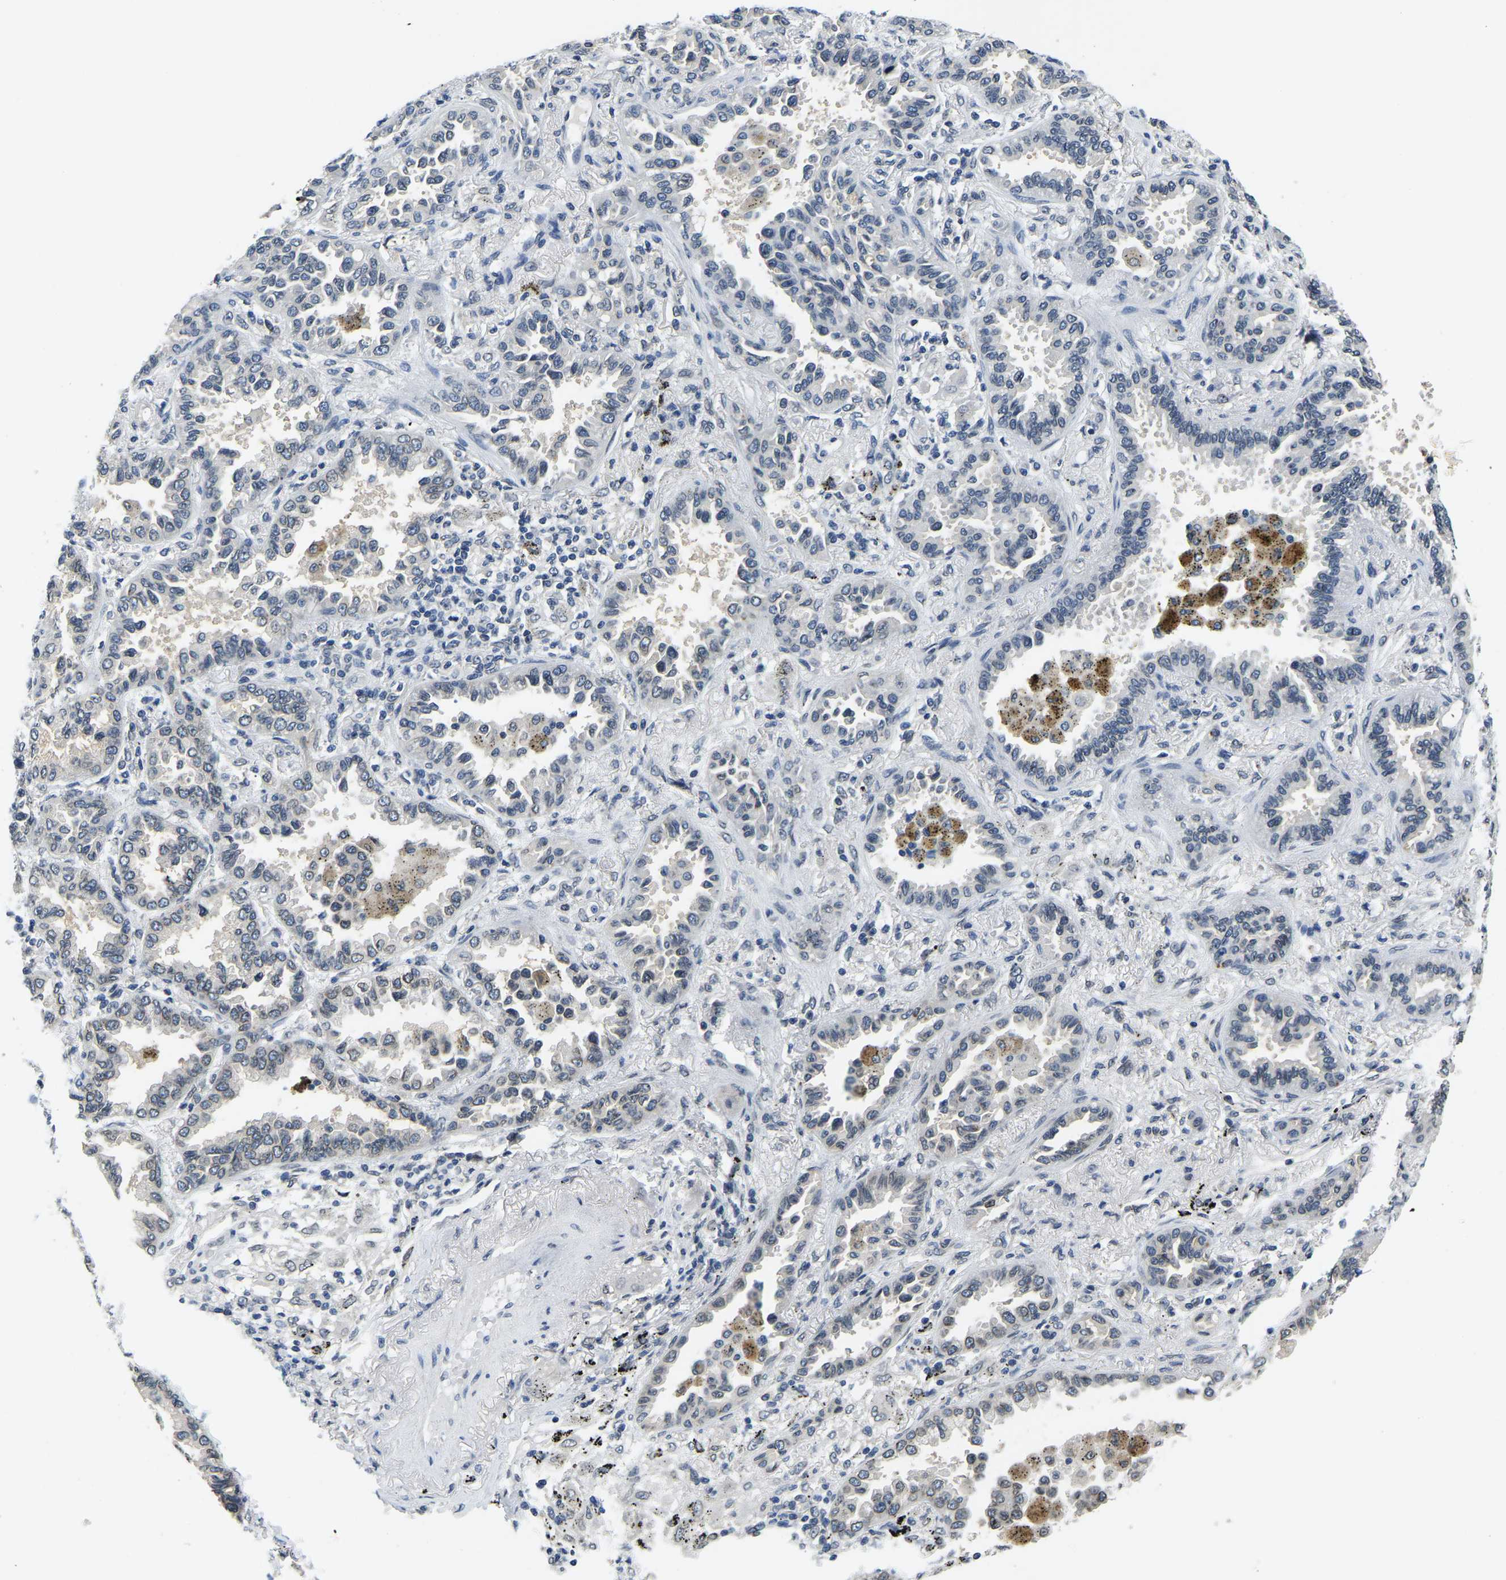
{"staining": {"intensity": "weak", "quantity": "<25%", "location": "cytoplasmic/membranous,nuclear"}, "tissue": "lung cancer", "cell_type": "Tumor cells", "image_type": "cancer", "snomed": [{"axis": "morphology", "description": "Normal tissue, NOS"}, {"axis": "morphology", "description": "Adenocarcinoma, NOS"}, {"axis": "topography", "description": "Lung"}], "caption": "This micrograph is of lung cancer stained with immunohistochemistry (IHC) to label a protein in brown with the nuclei are counter-stained blue. There is no staining in tumor cells.", "gene": "RANBP2", "patient": {"sex": "male", "age": 59}}